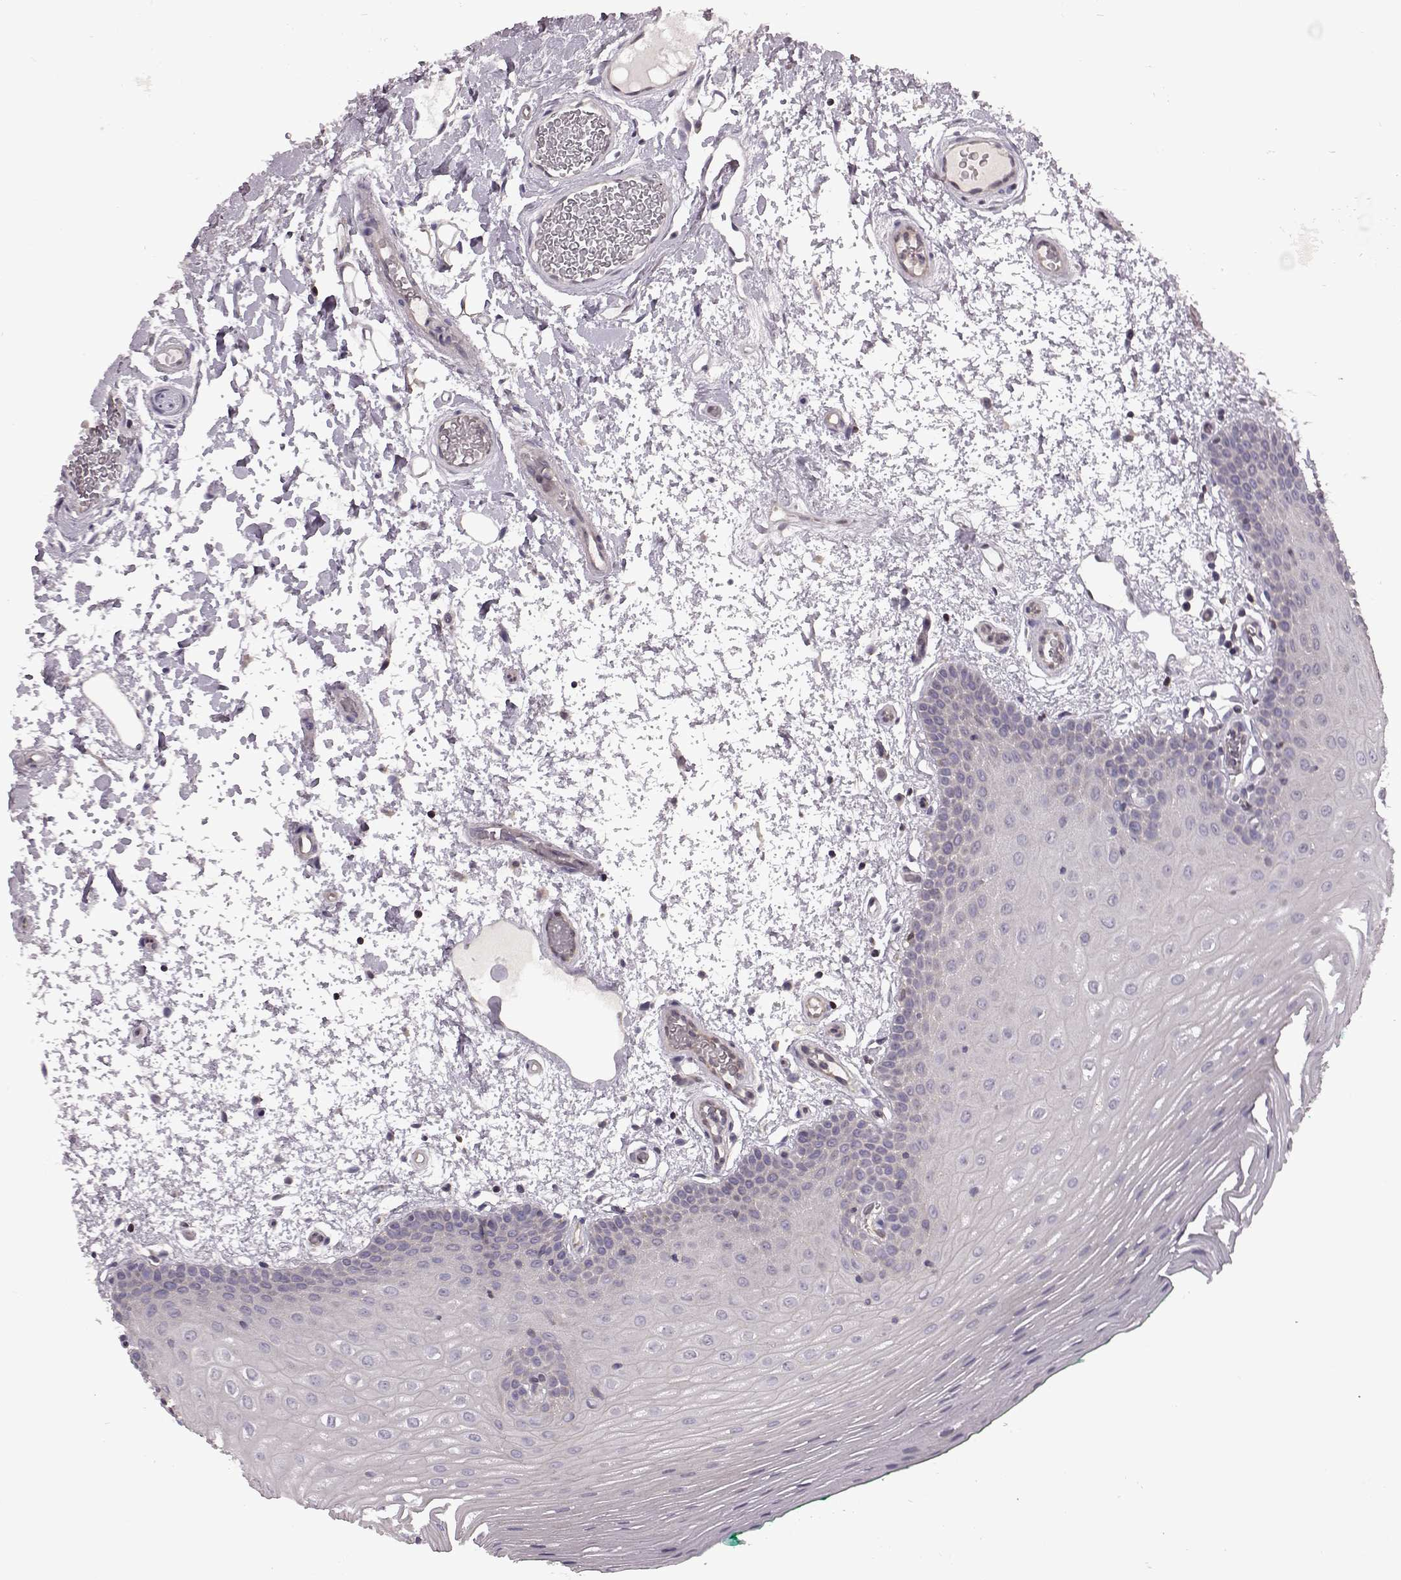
{"staining": {"intensity": "negative", "quantity": "none", "location": "none"}, "tissue": "oral mucosa", "cell_type": "Squamous epithelial cells", "image_type": "normal", "snomed": [{"axis": "morphology", "description": "Normal tissue, NOS"}, {"axis": "morphology", "description": "Squamous cell carcinoma, NOS"}, {"axis": "topography", "description": "Oral tissue"}, {"axis": "topography", "description": "Head-Neck"}], "caption": "Immunohistochemical staining of benign human oral mucosa reveals no significant positivity in squamous epithelial cells.", "gene": "CDC42SE1", "patient": {"sex": "male", "age": 78}}